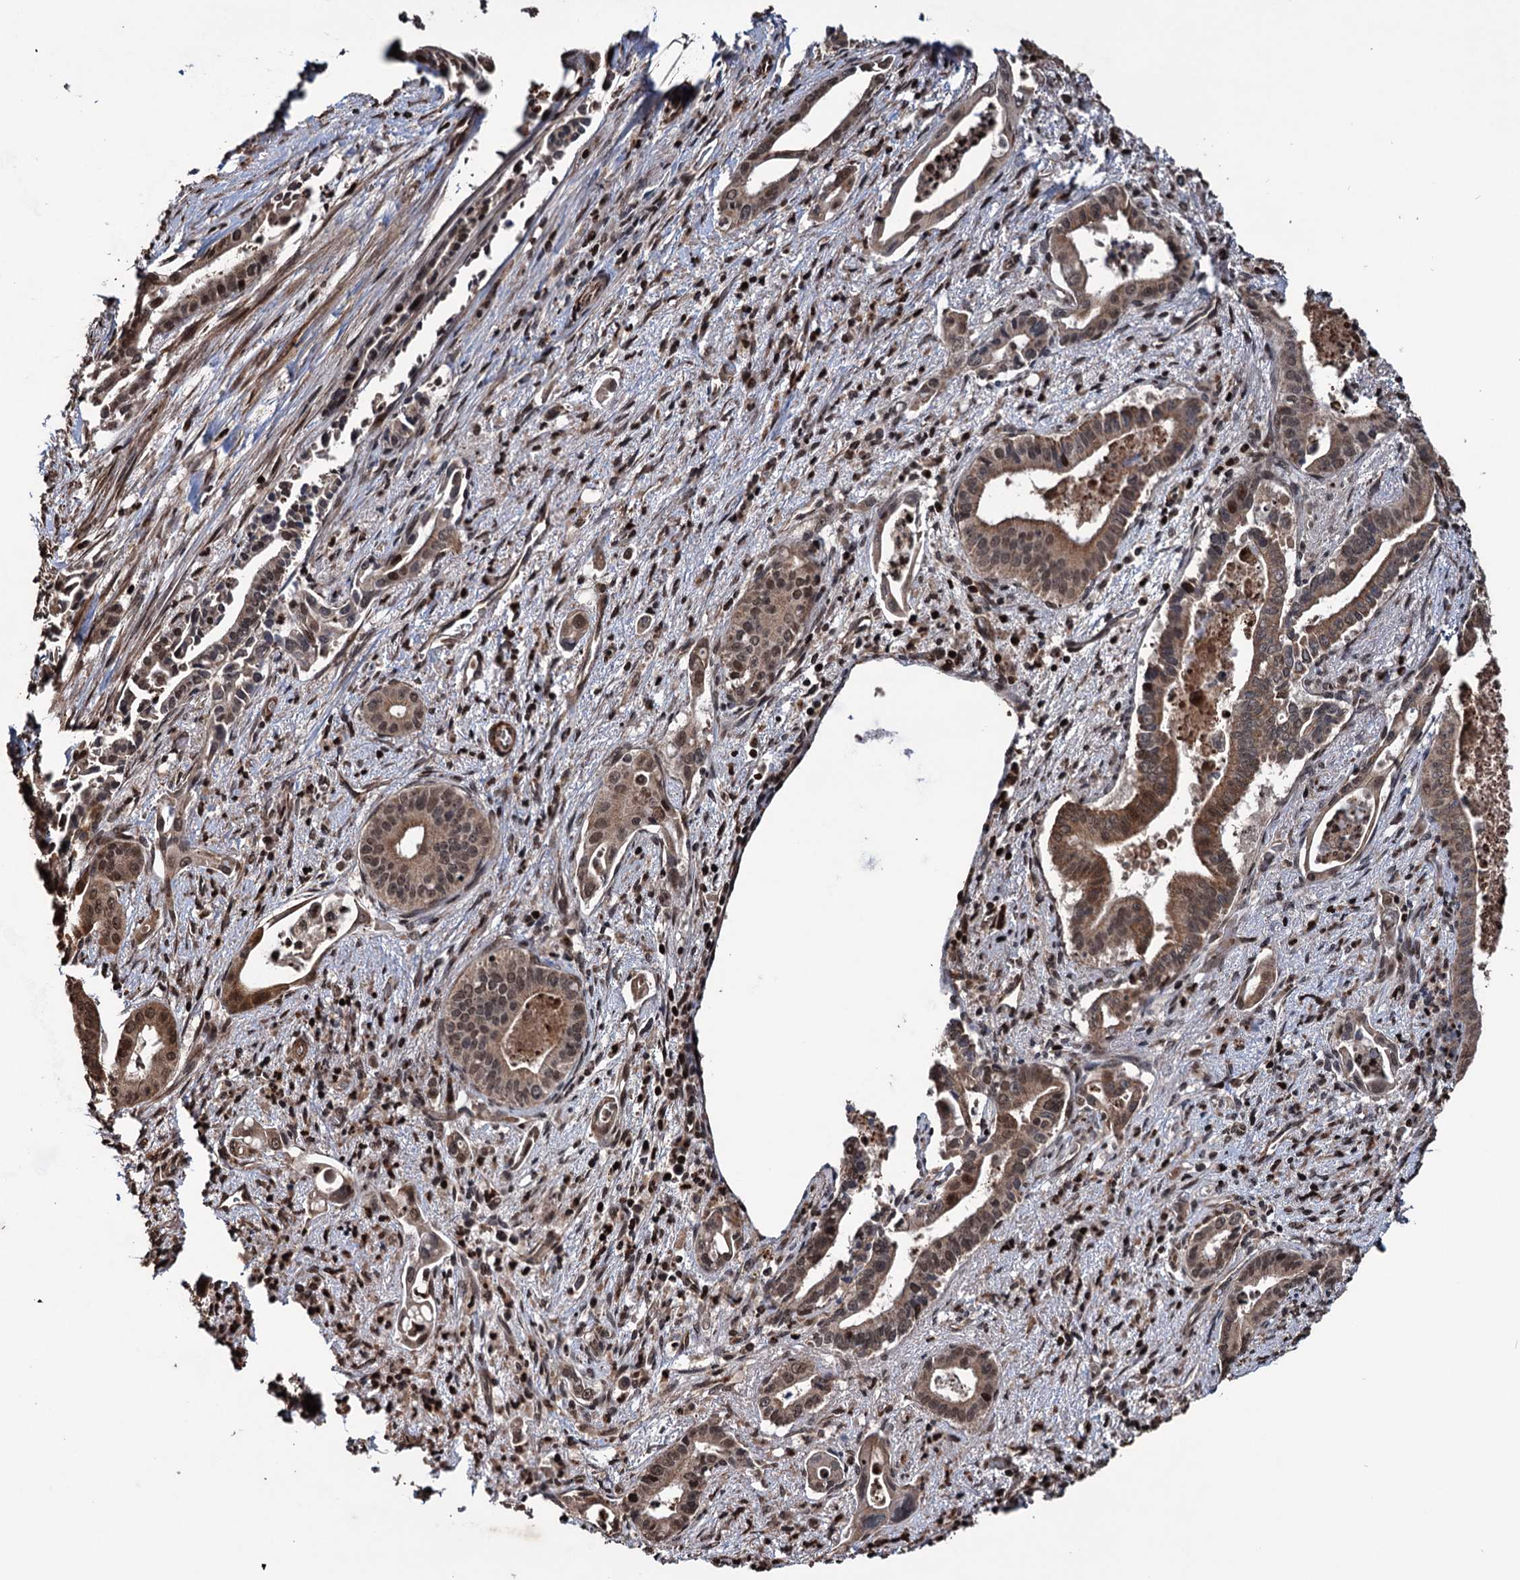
{"staining": {"intensity": "moderate", "quantity": ">75%", "location": "cytoplasmic/membranous,nuclear"}, "tissue": "pancreatic cancer", "cell_type": "Tumor cells", "image_type": "cancer", "snomed": [{"axis": "morphology", "description": "Adenocarcinoma, NOS"}, {"axis": "topography", "description": "Pancreas"}], "caption": "Immunohistochemical staining of adenocarcinoma (pancreatic) exhibits moderate cytoplasmic/membranous and nuclear protein positivity in approximately >75% of tumor cells. Using DAB (3,3'-diaminobenzidine) (brown) and hematoxylin (blue) stains, captured at high magnification using brightfield microscopy.", "gene": "EYA4", "patient": {"sex": "female", "age": 77}}